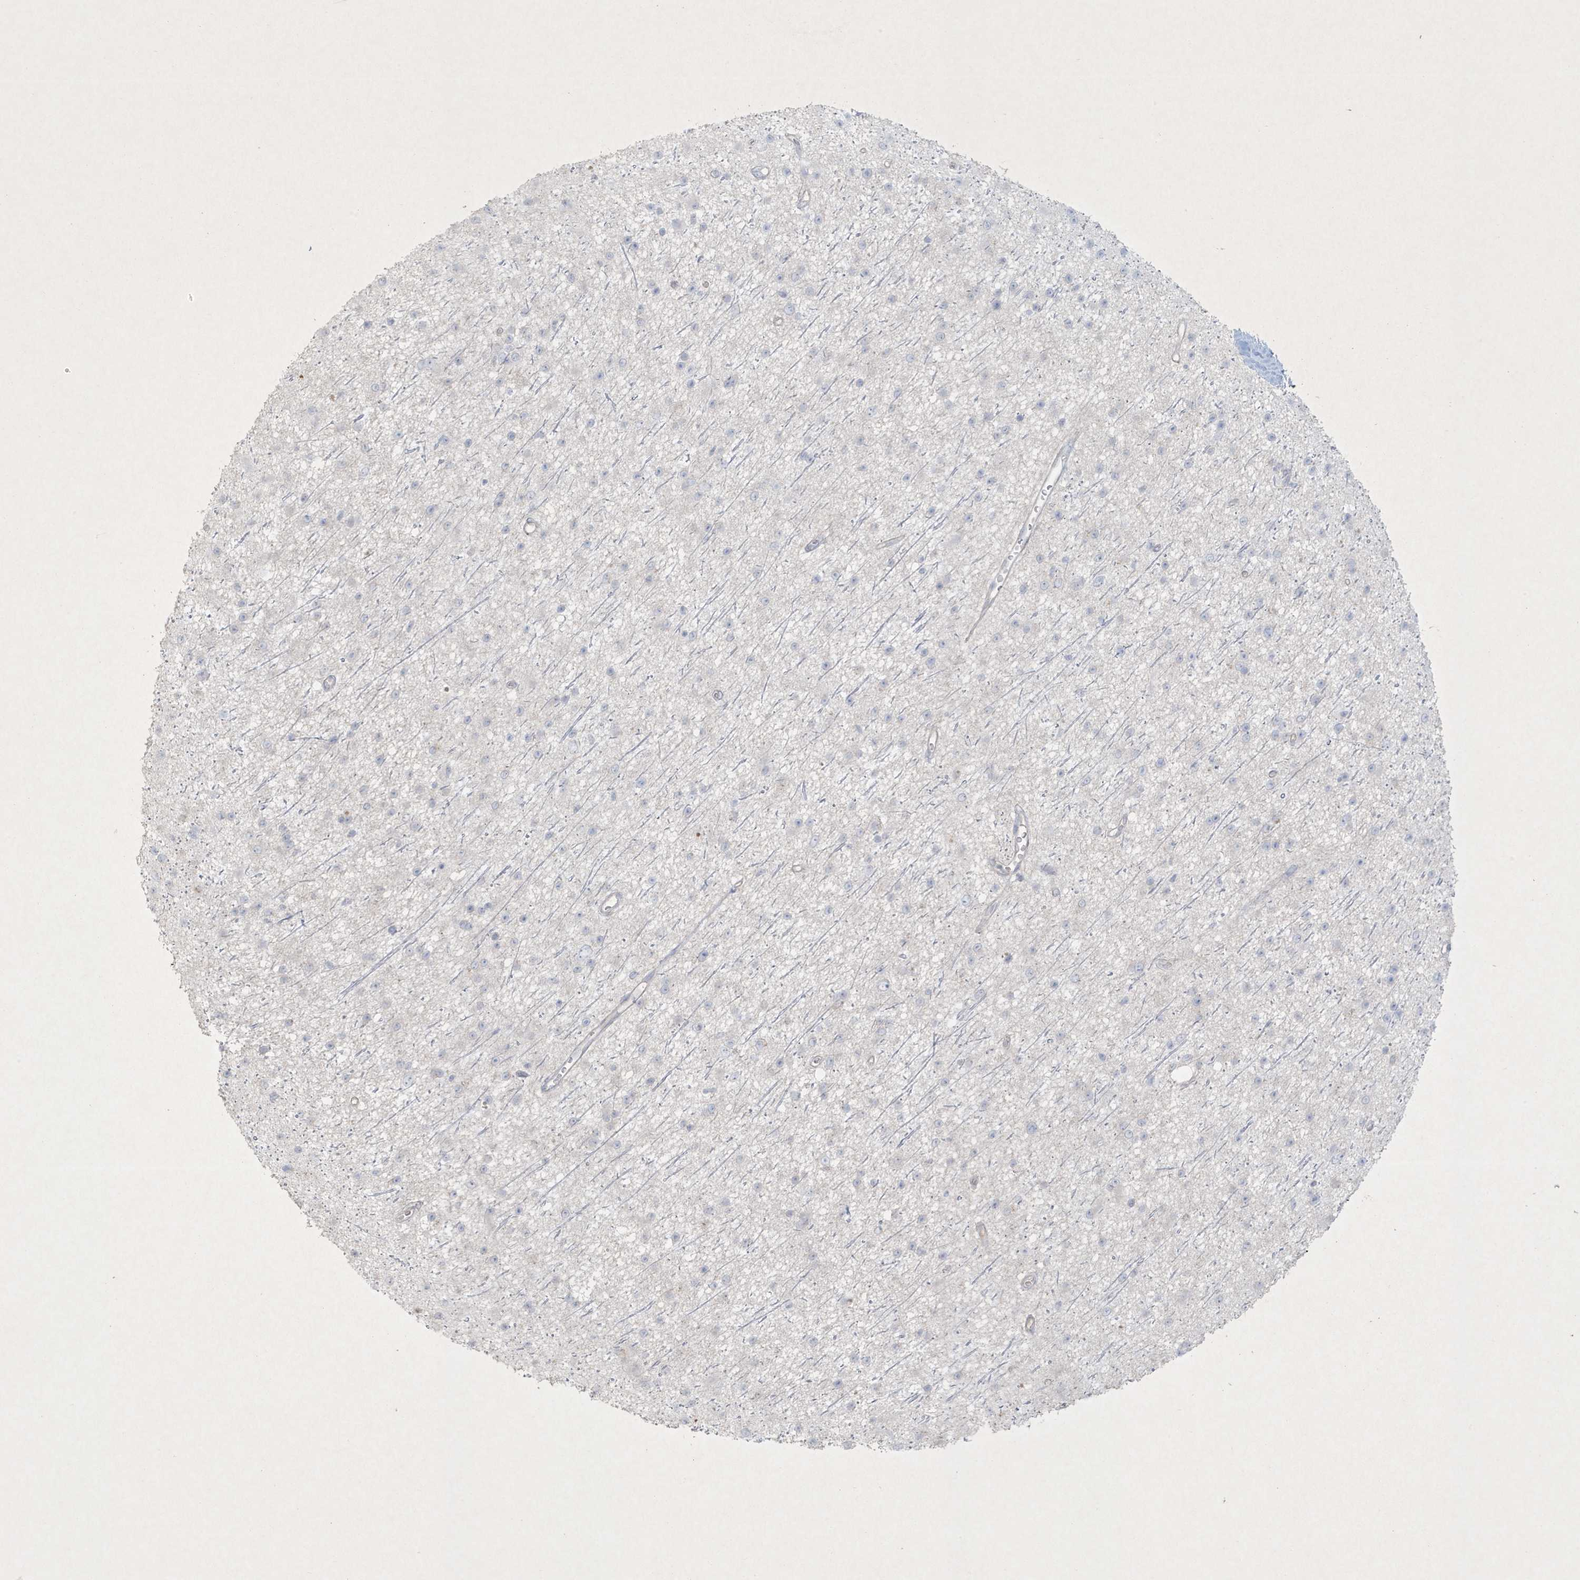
{"staining": {"intensity": "negative", "quantity": "none", "location": "none"}, "tissue": "glioma", "cell_type": "Tumor cells", "image_type": "cancer", "snomed": [{"axis": "morphology", "description": "Glioma, malignant, Low grade"}, {"axis": "topography", "description": "Cerebral cortex"}], "caption": "Immunohistochemistry histopathology image of human glioma stained for a protein (brown), which exhibits no expression in tumor cells. (Stains: DAB immunohistochemistry (IHC) with hematoxylin counter stain, Microscopy: brightfield microscopy at high magnification).", "gene": "CCDC24", "patient": {"sex": "female", "age": 39}}